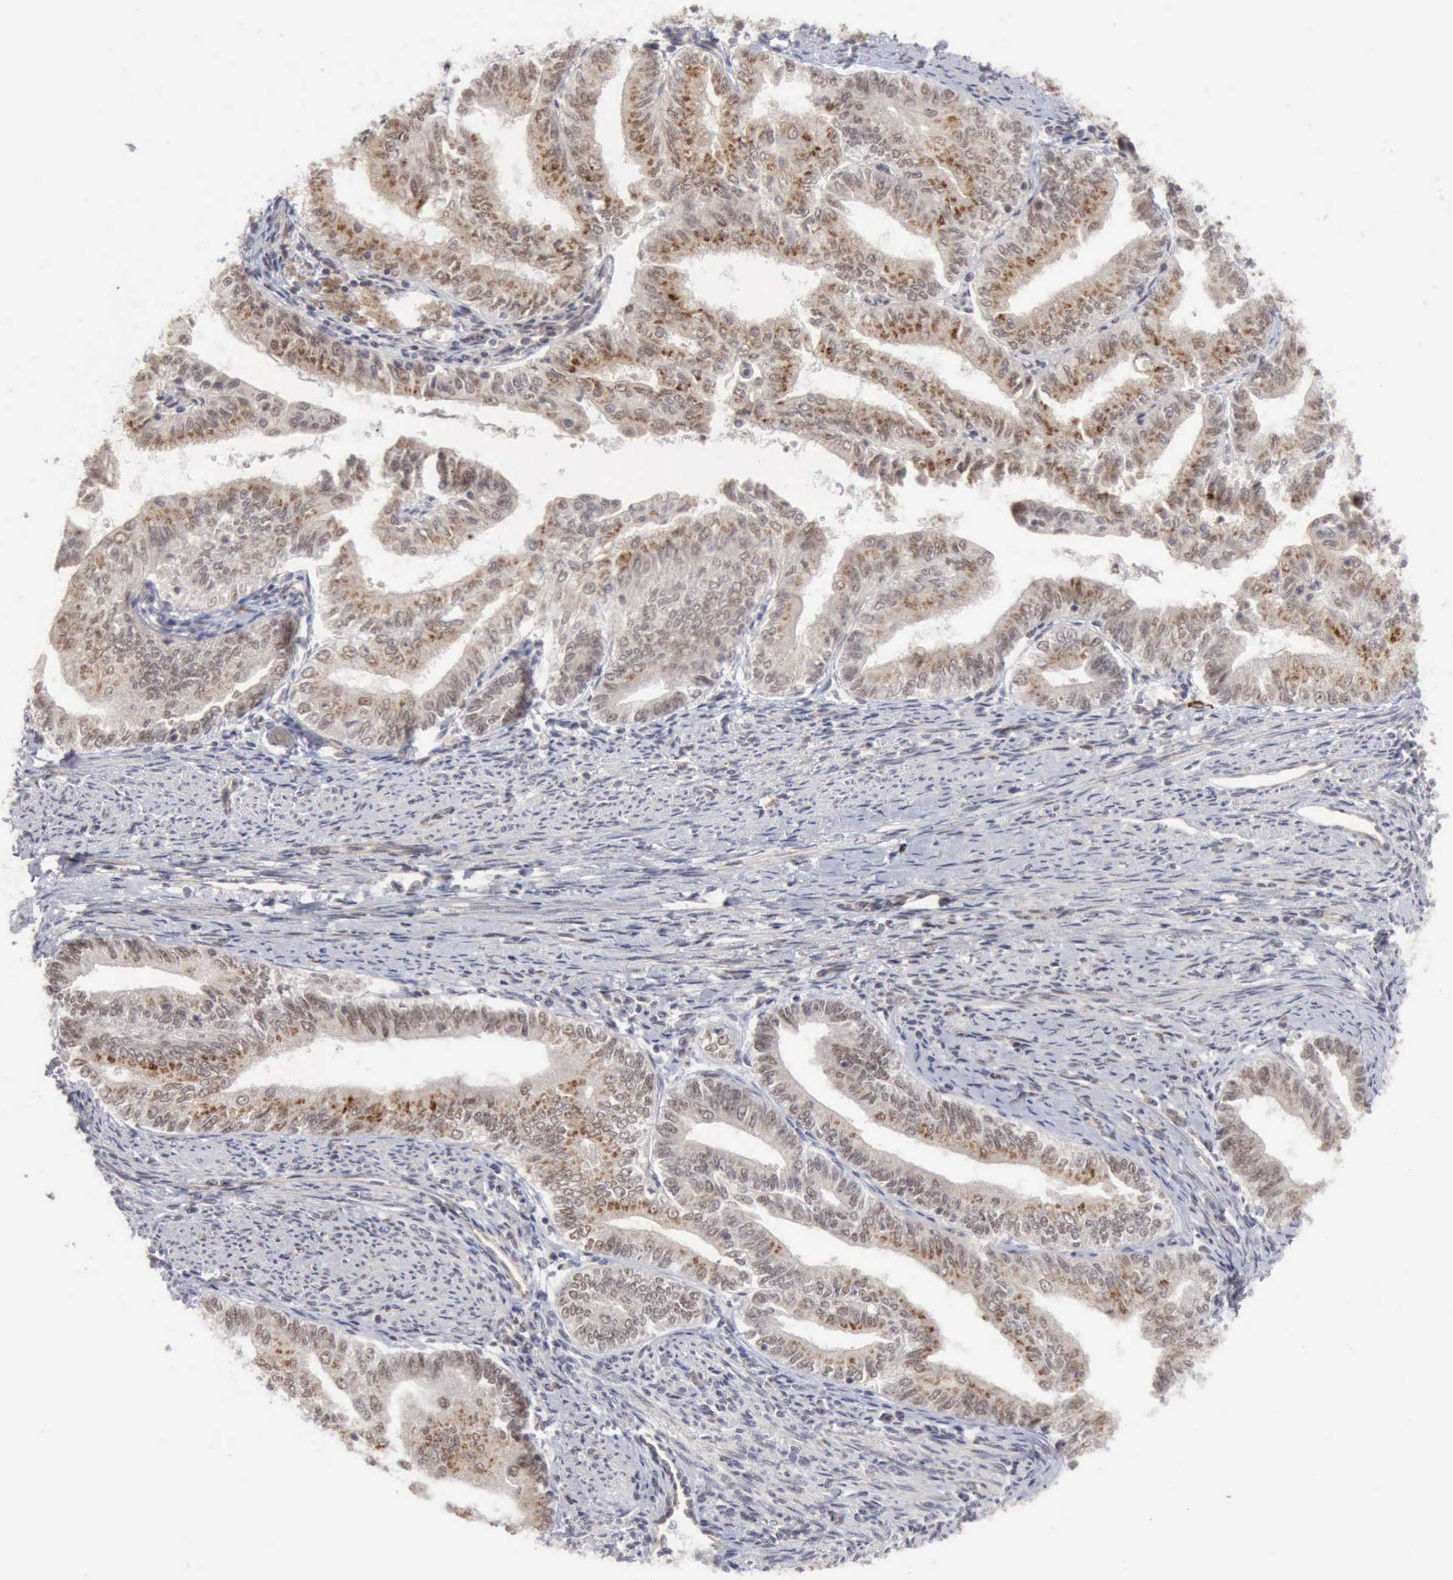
{"staining": {"intensity": "weak", "quantity": "25%-75%", "location": "cytoplasmic/membranous"}, "tissue": "endometrial cancer", "cell_type": "Tumor cells", "image_type": "cancer", "snomed": [{"axis": "morphology", "description": "Adenocarcinoma, NOS"}, {"axis": "topography", "description": "Endometrium"}], "caption": "This micrograph reveals immunohistochemistry staining of endometrial adenocarcinoma, with low weak cytoplasmic/membranous expression in about 25%-75% of tumor cells.", "gene": "CDKN2A", "patient": {"sex": "female", "age": 66}}